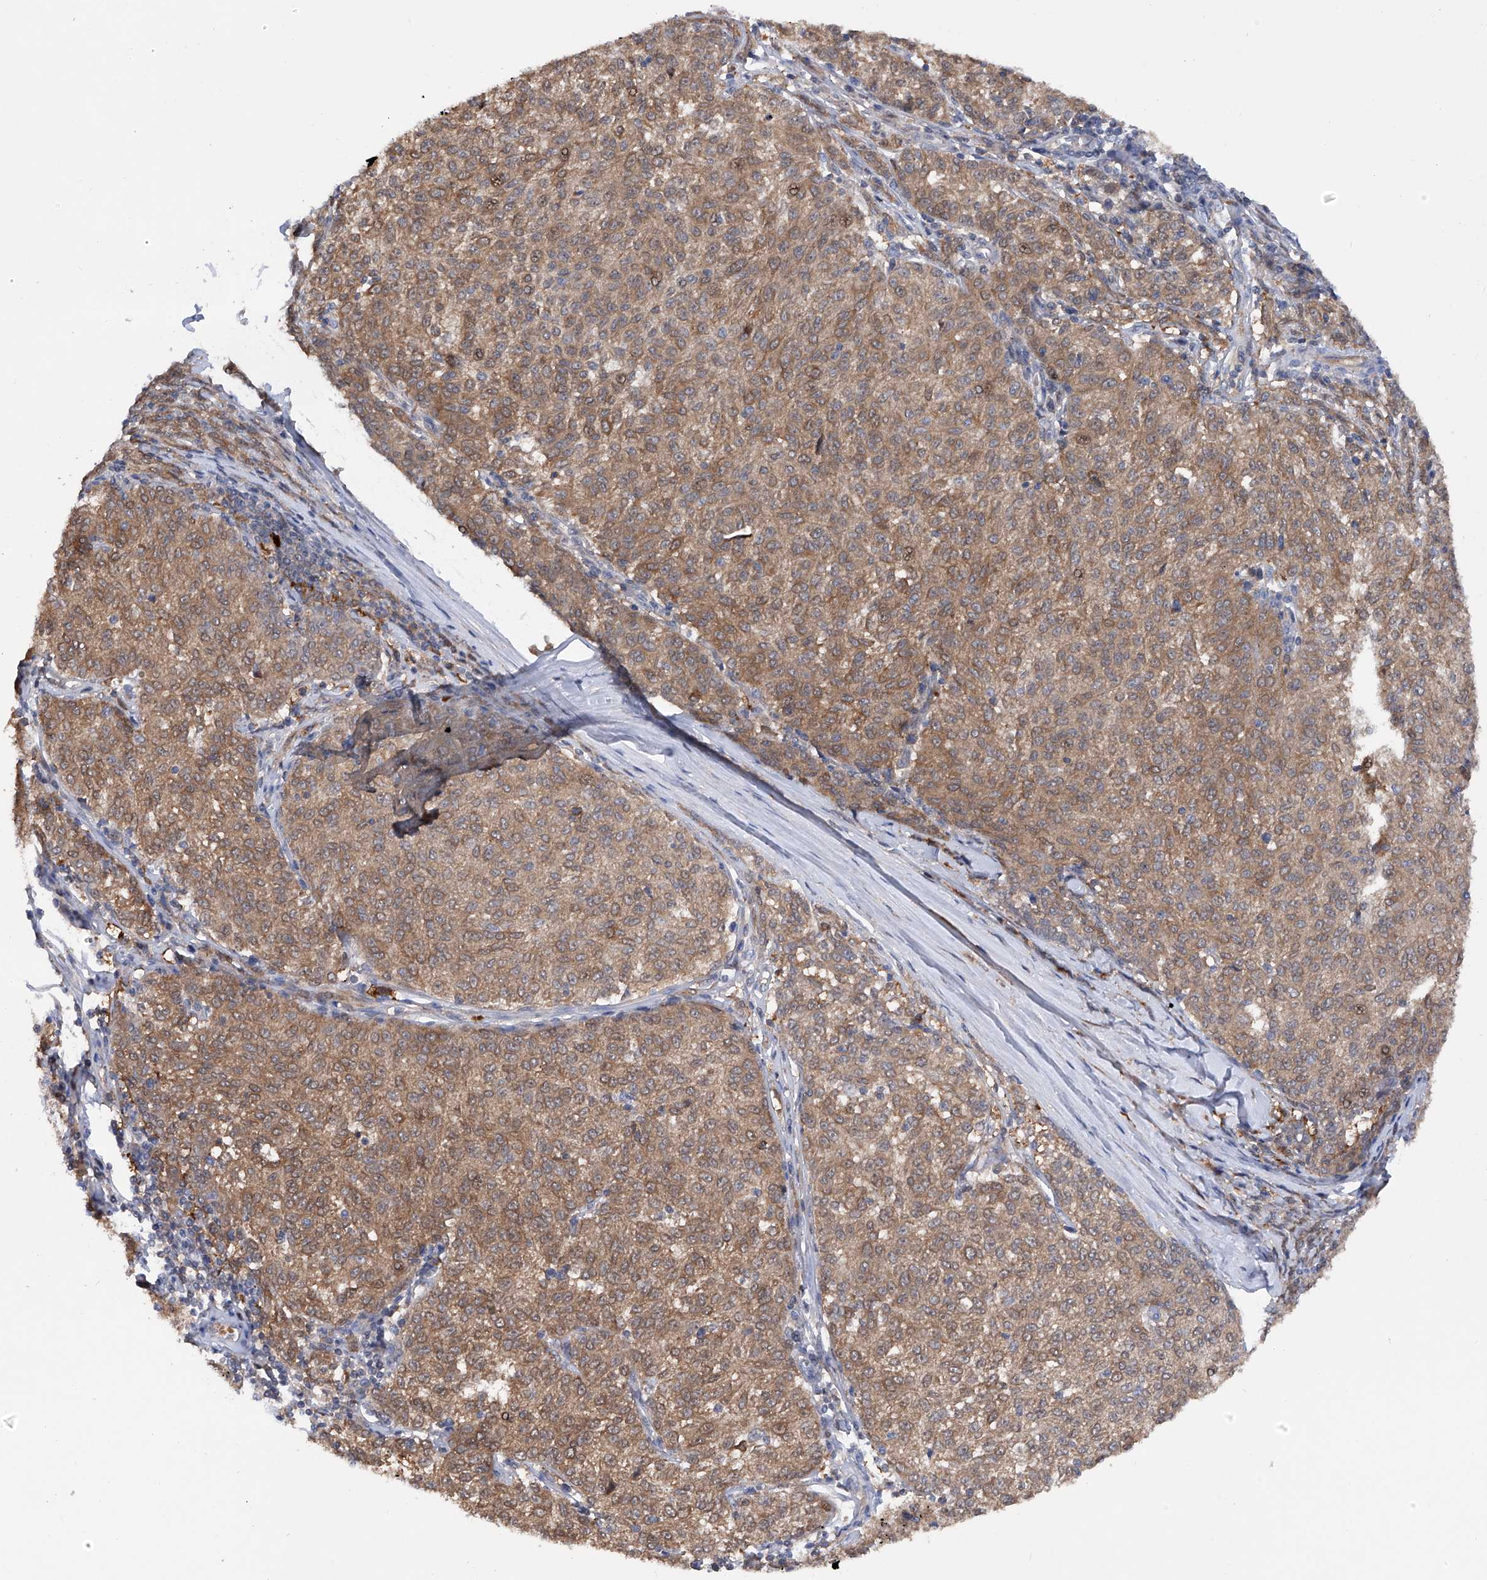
{"staining": {"intensity": "moderate", "quantity": ">75%", "location": "cytoplasmic/membranous"}, "tissue": "melanoma", "cell_type": "Tumor cells", "image_type": "cancer", "snomed": [{"axis": "morphology", "description": "Malignant melanoma, NOS"}, {"axis": "topography", "description": "Skin"}], "caption": "Human melanoma stained with a protein marker shows moderate staining in tumor cells.", "gene": "NUDT17", "patient": {"sex": "female", "age": 72}}